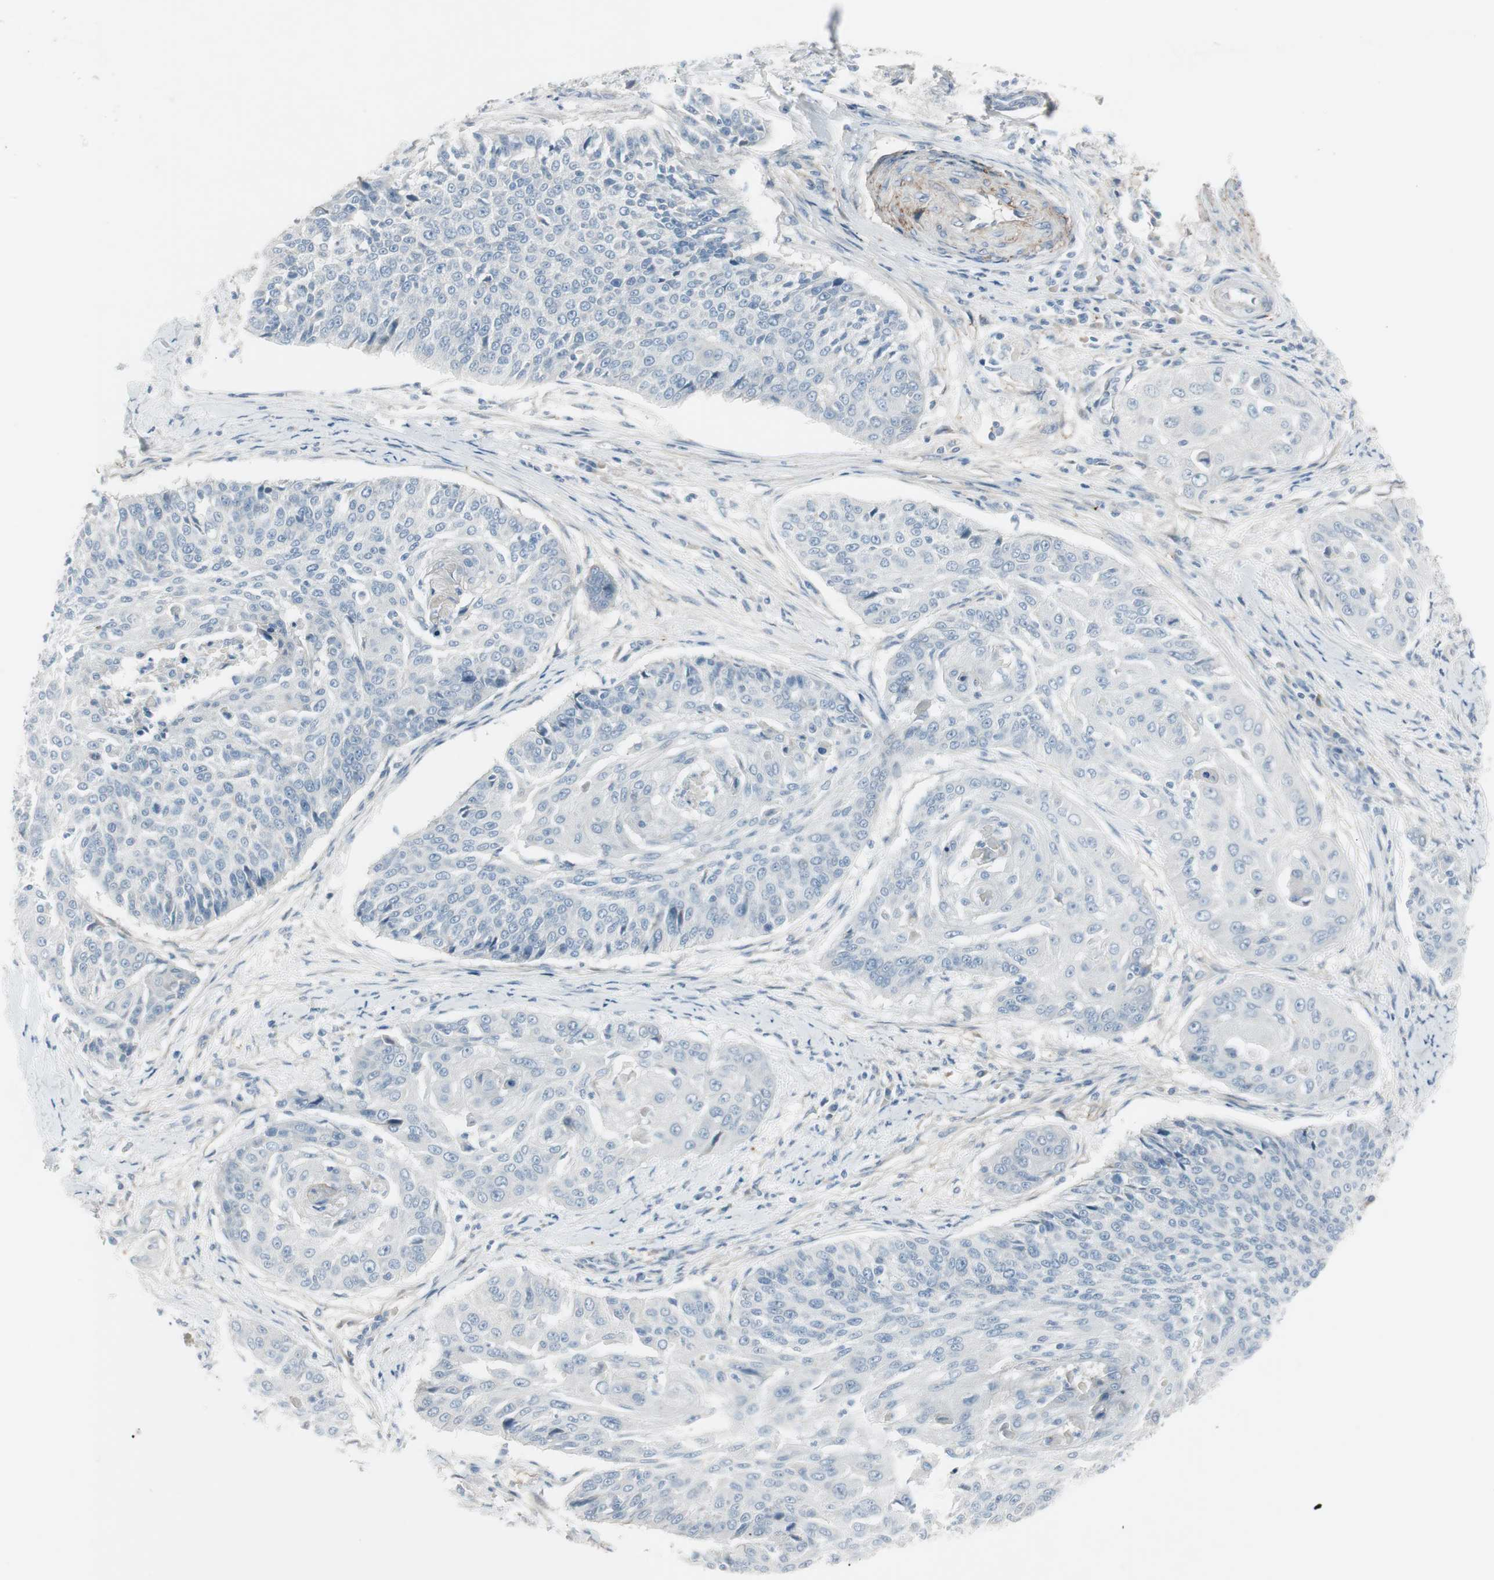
{"staining": {"intensity": "negative", "quantity": "none", "location": "none"}, "tissue": "cervical cancer", "cell_type": "Tumor cells", "image_type": "cancer", "snomed": [{"axis": "morphology", "description": "Squamous cell carcinoma, NOS"}, {"axis": "topography", "description": "Cervix"}], "caption": "A histopathology image of cervical squamous cell carcinoma stained for a protein demonstrates no brown staining in tumor cells.", "gene": "CACNA2D1", "patient": {"sex": "female", "age": 64}}